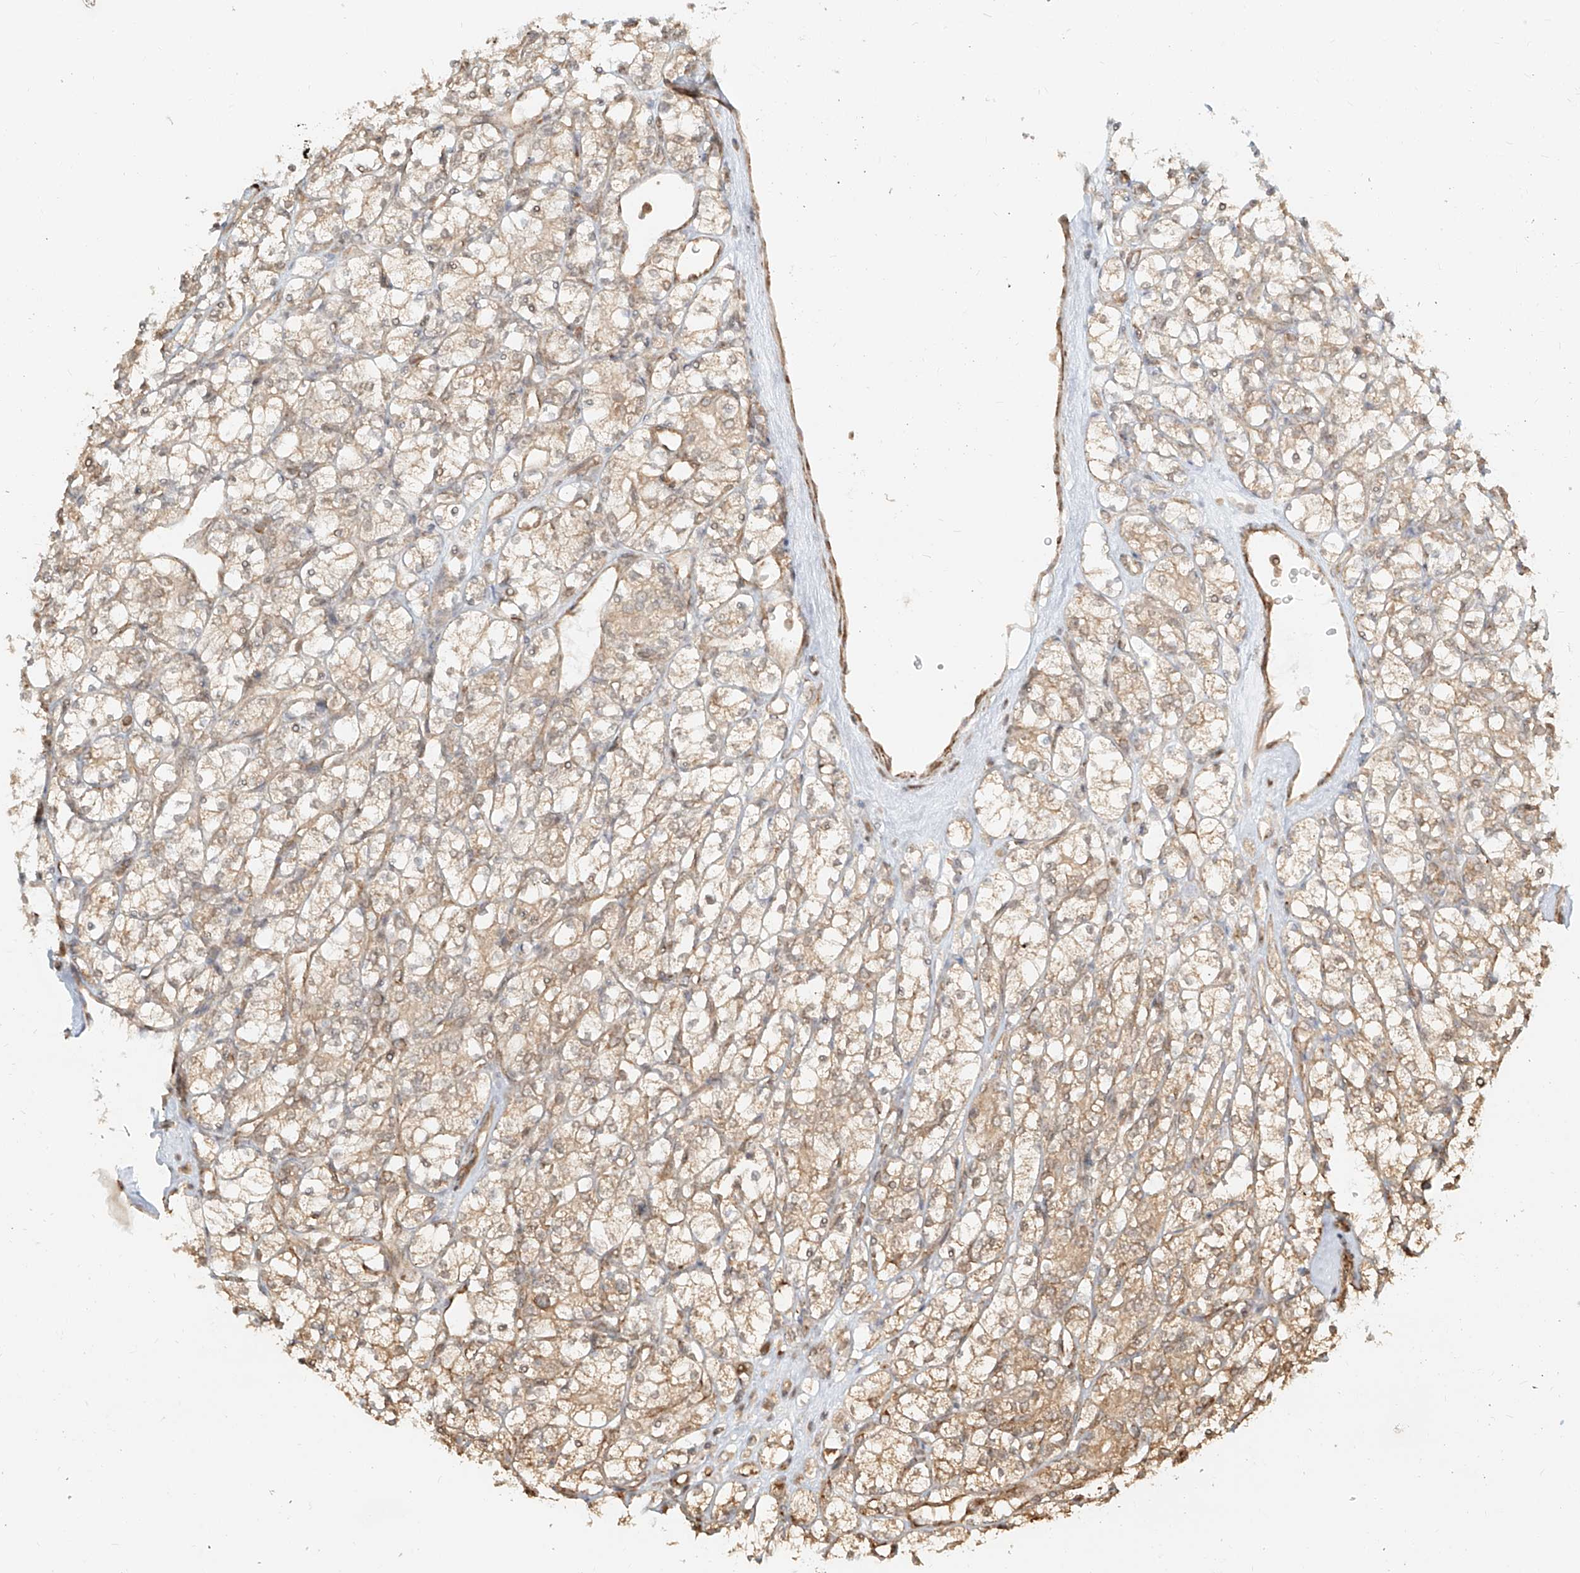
{"staining": {"intensity": "weak", "quantity": ">75%", "location": "cytoplasmic/membranous"}, "tissue": "renal cancer", "cell_type": "Tumor cells", "image_type": "cancer", "snomed": [{"axis": "morphology", "description": "Adenocarcinoma, NOS"}, {"axis": "topography", "description": "Kidney"}], "caption": "The immunohistochemical stain shows weak cytoplasmic/membranous staining in tumor cells of renal cancer (adenocarcinoma) tissue.", "gene": "UBE2K", "patient": {"sex": "male", "age": 77}}